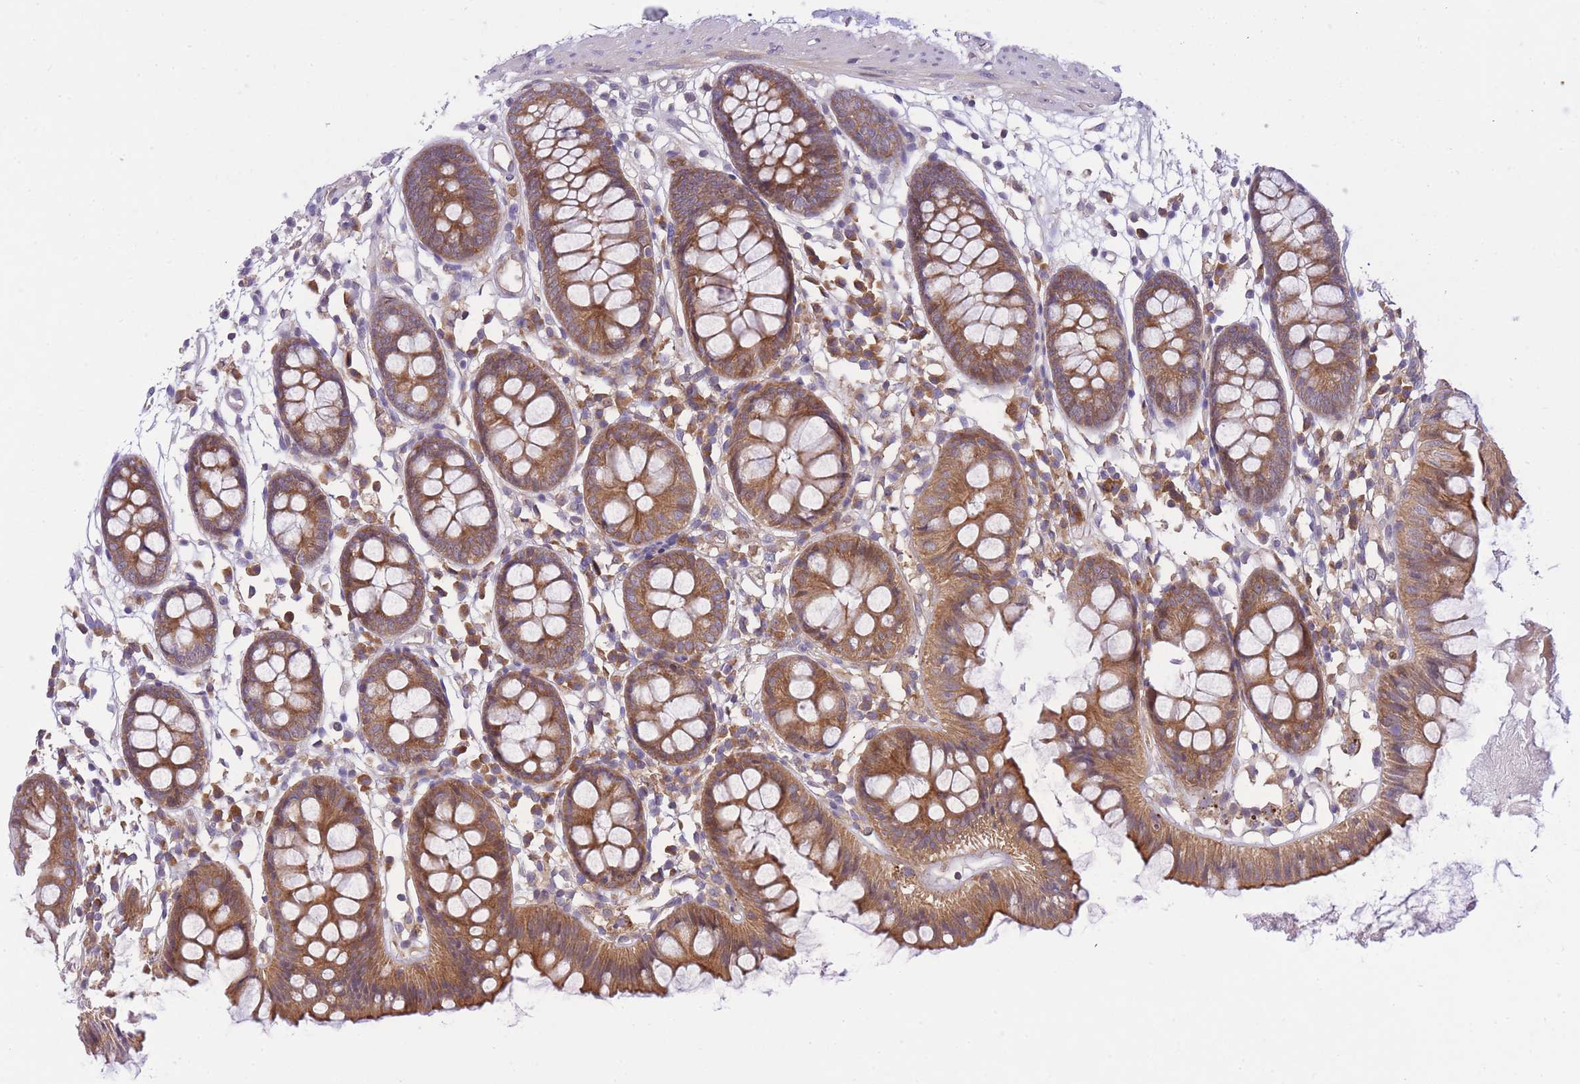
{"staining": {"intensity": "weak", "quantity": ">75%", "location": "cytoplasmic/membranous"}, "tissue": "colon", "cell_type": "Endothelial cells", "image_type": "normal", "snomed": [{"axis": "morphology", "description": "Normal tissue, NOS"}, {"axis": "topography", "description": "Colon"}], "caption": "A high-resolution photomicrograph shows immunohistochemistry staining of unremarkable colon, which reveals weak cytoplasmic/membranous positivity in about >75% of endothelial cells. The protein of interest is stained brown, and the nuclei are stained in blue (DAB (3,3'-diaminobenzidine) IHC with brightfield microscopy, high magnification).", "gene": "EIF2B2", "patient": {"sex": "female", "age": 84}}